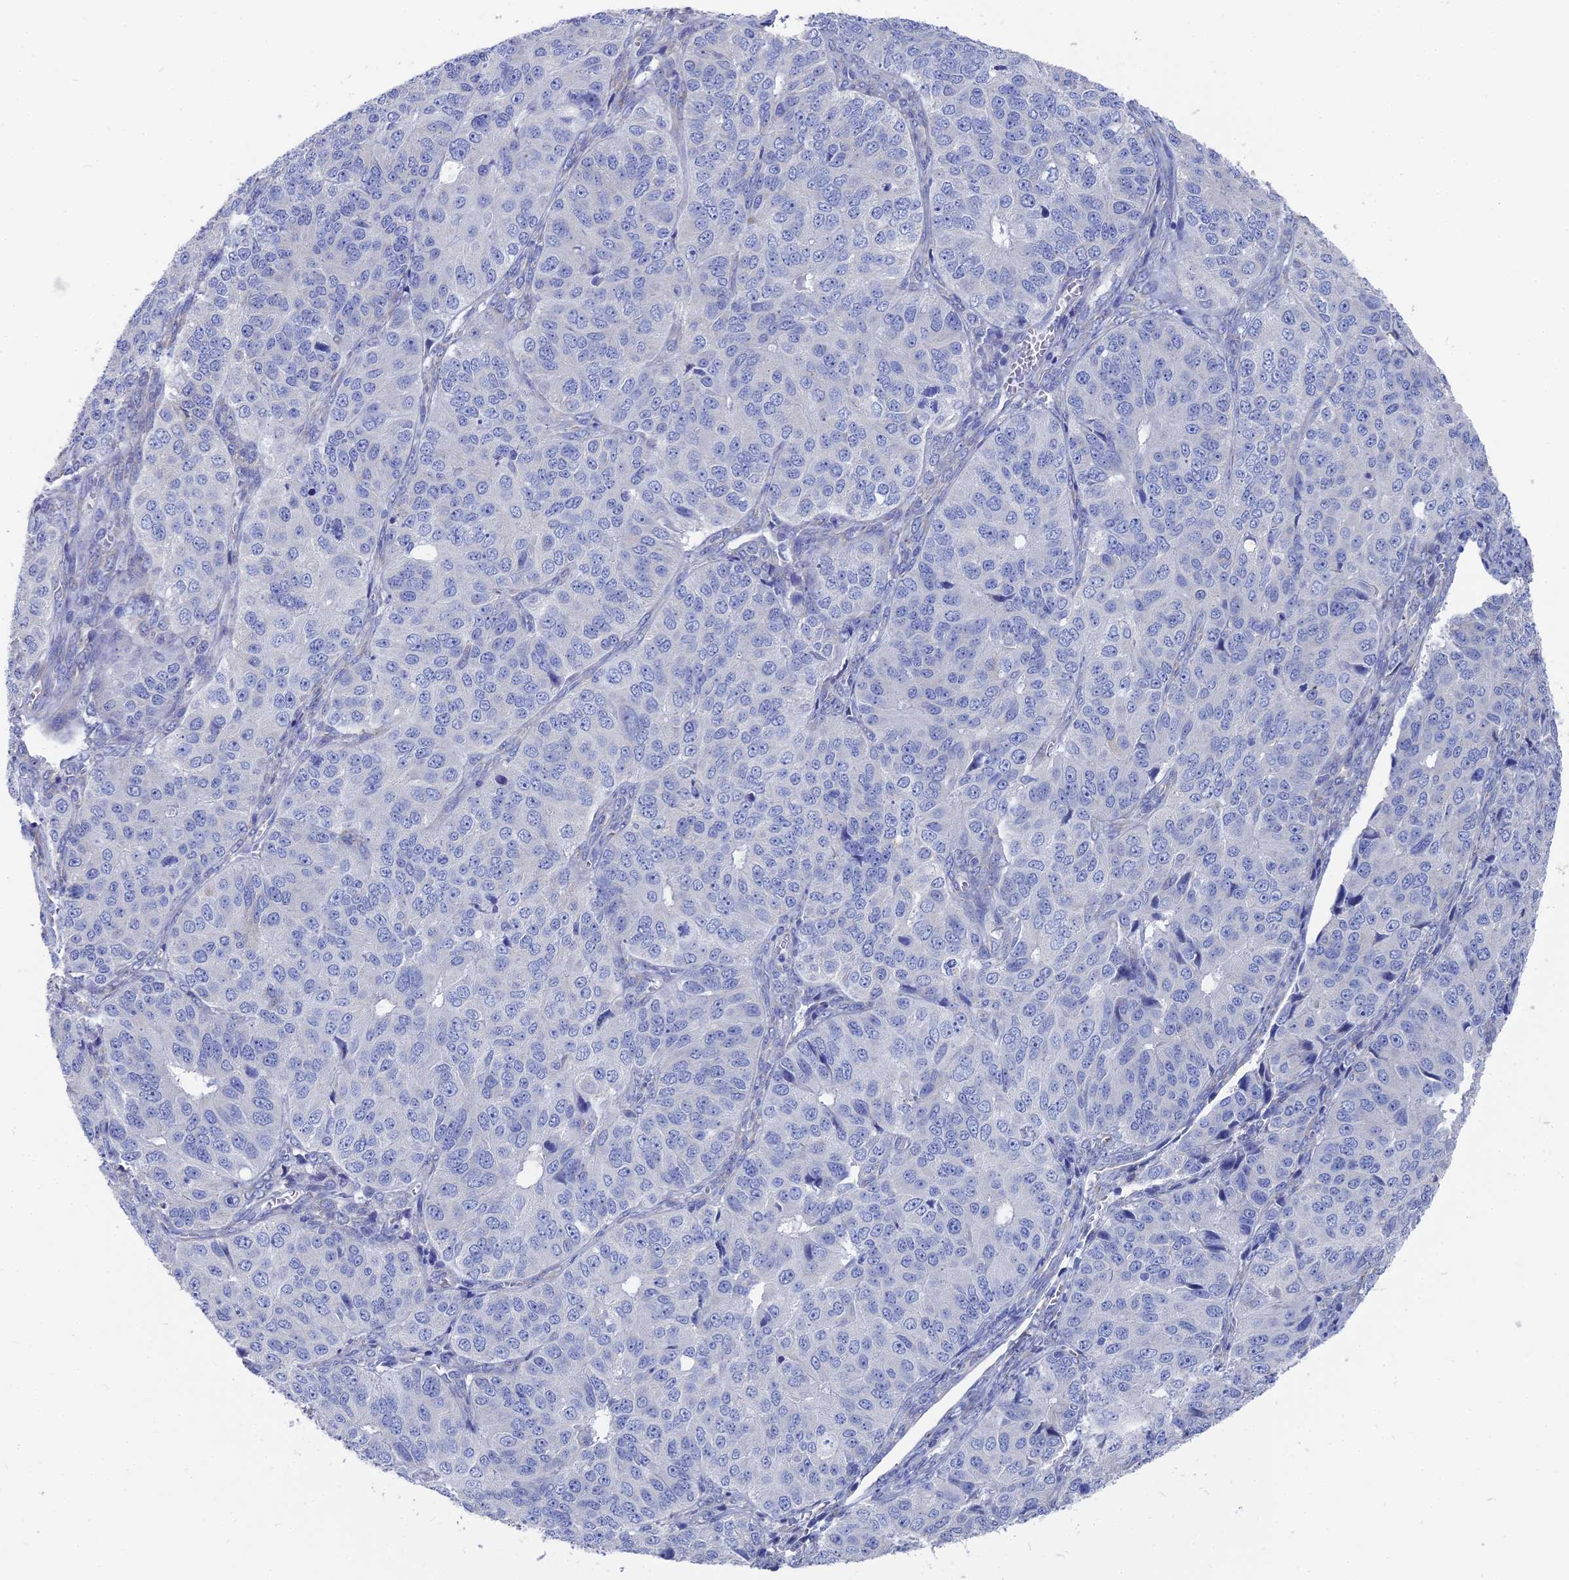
{"staining": {"intensity": "negative", "quantity": "none", "location": "none"}, "tissue": "ovarian cancer", "cell_type": "Tumor cells", "image_type": "cancer", "snomed": [{"axis": "morphology", "description": "Carcinoma, endometroid"}, {"axis": "topography", "description": "Ovary"}], "caption": "IHC micrograph of neoplastic tissue: ovarian cancer stained with DAB (3,3'-diaminobenzidine) reveals no significant protein positivity in tumor cells.", "gene": "TNNT3", "patient": {"sex": "female", "age": 51}}